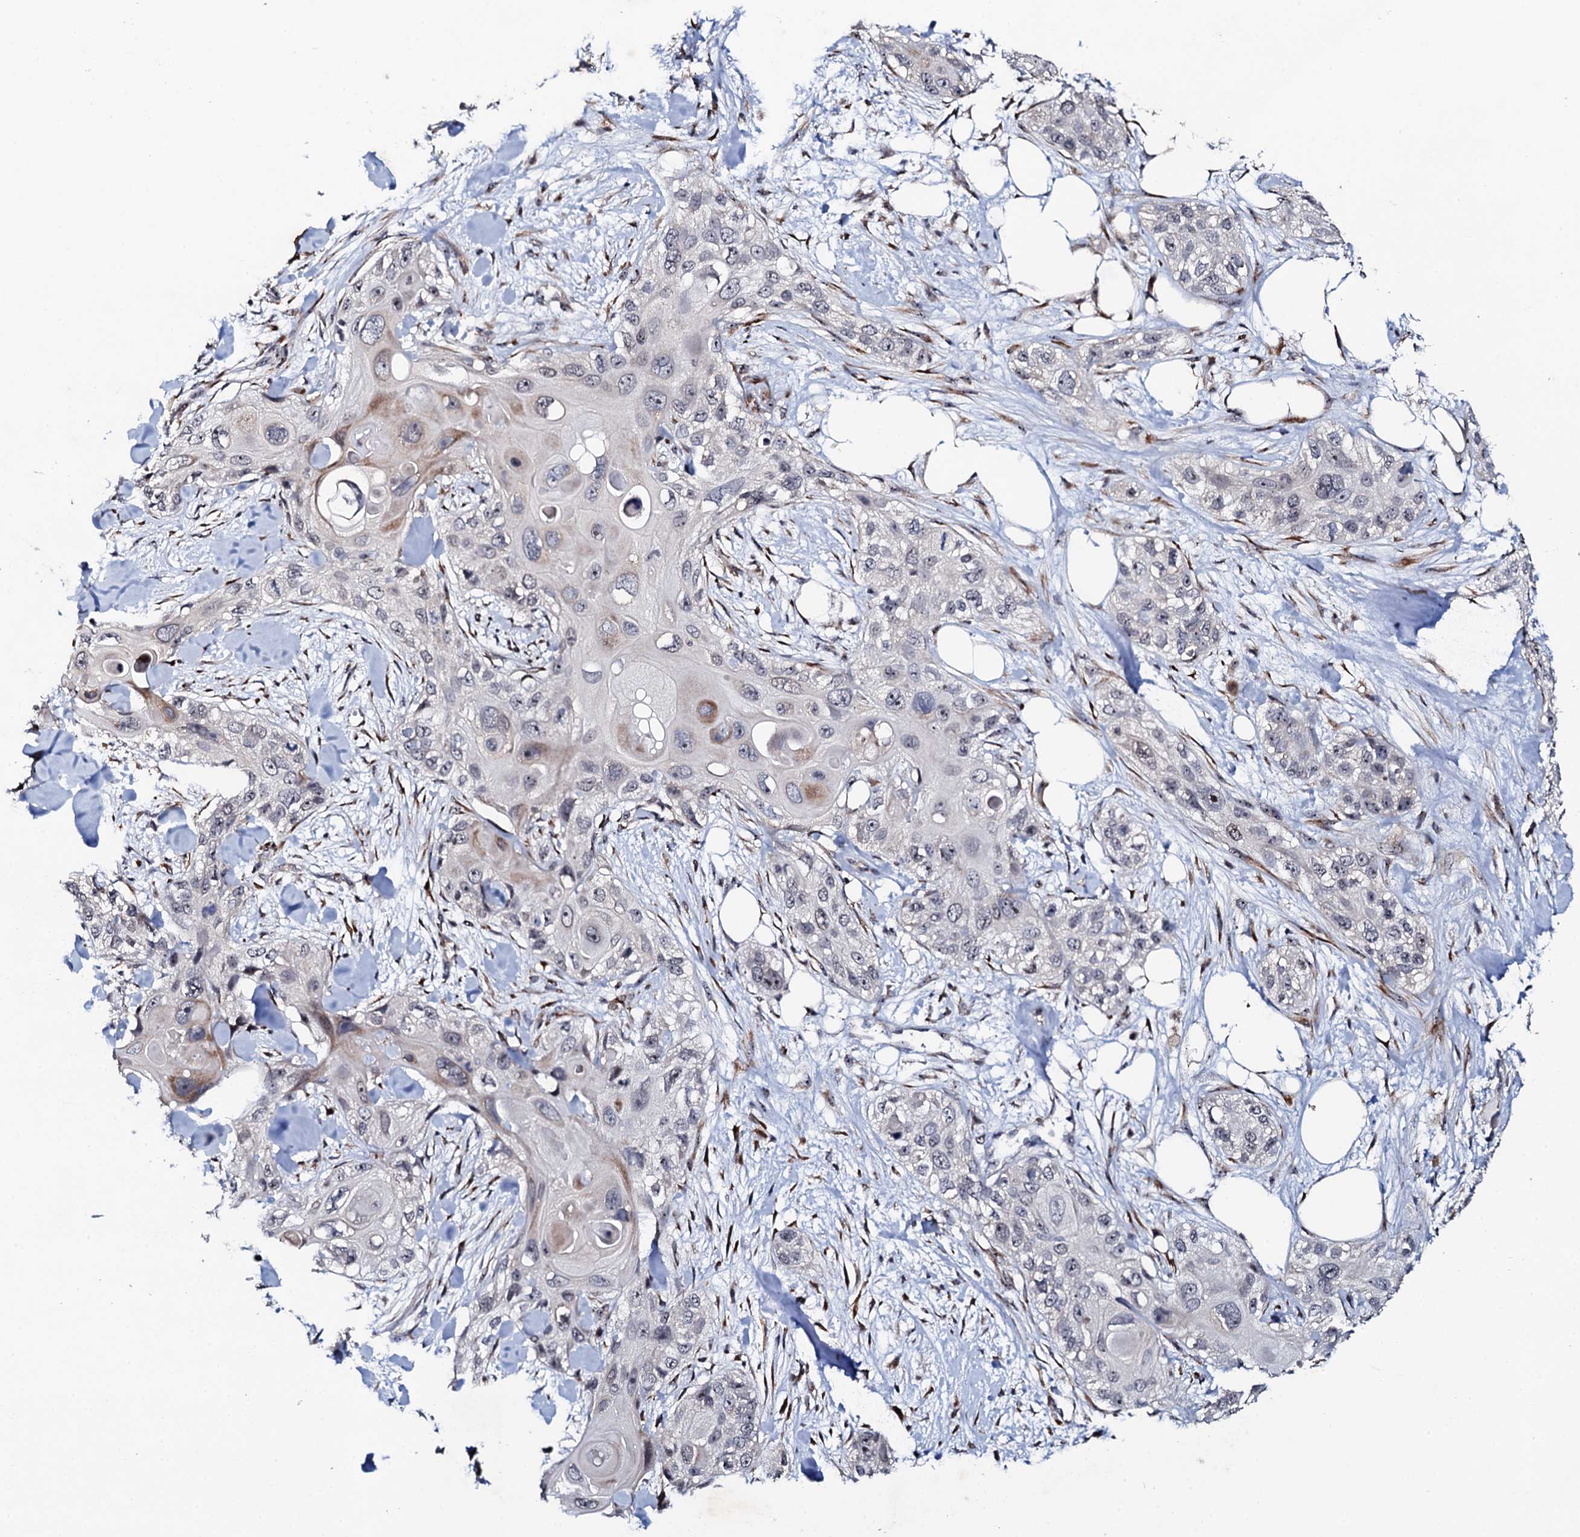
{"staining": {"intensity": "negative", "quantity": "none", "location": "none"}, "tissue": "skin cancer", "cell_type": "Tumor cells", "image_type": "cancer", "snomed": [{"axis": "morphology", "description": "Normal tissue, NOS"}, {"axis": "morphology", "description": "Squamous cell carcinoma, NOS"}, {"axis": "topography", "description": "Skin"}], "caption": "Immunohistochemical staining of skin cancer (squamous cell carcinoma) demonstrates no significant staining in tumor cells.", "gene": "FAM111A", "patient": {"sex": "male", "age": 72}}